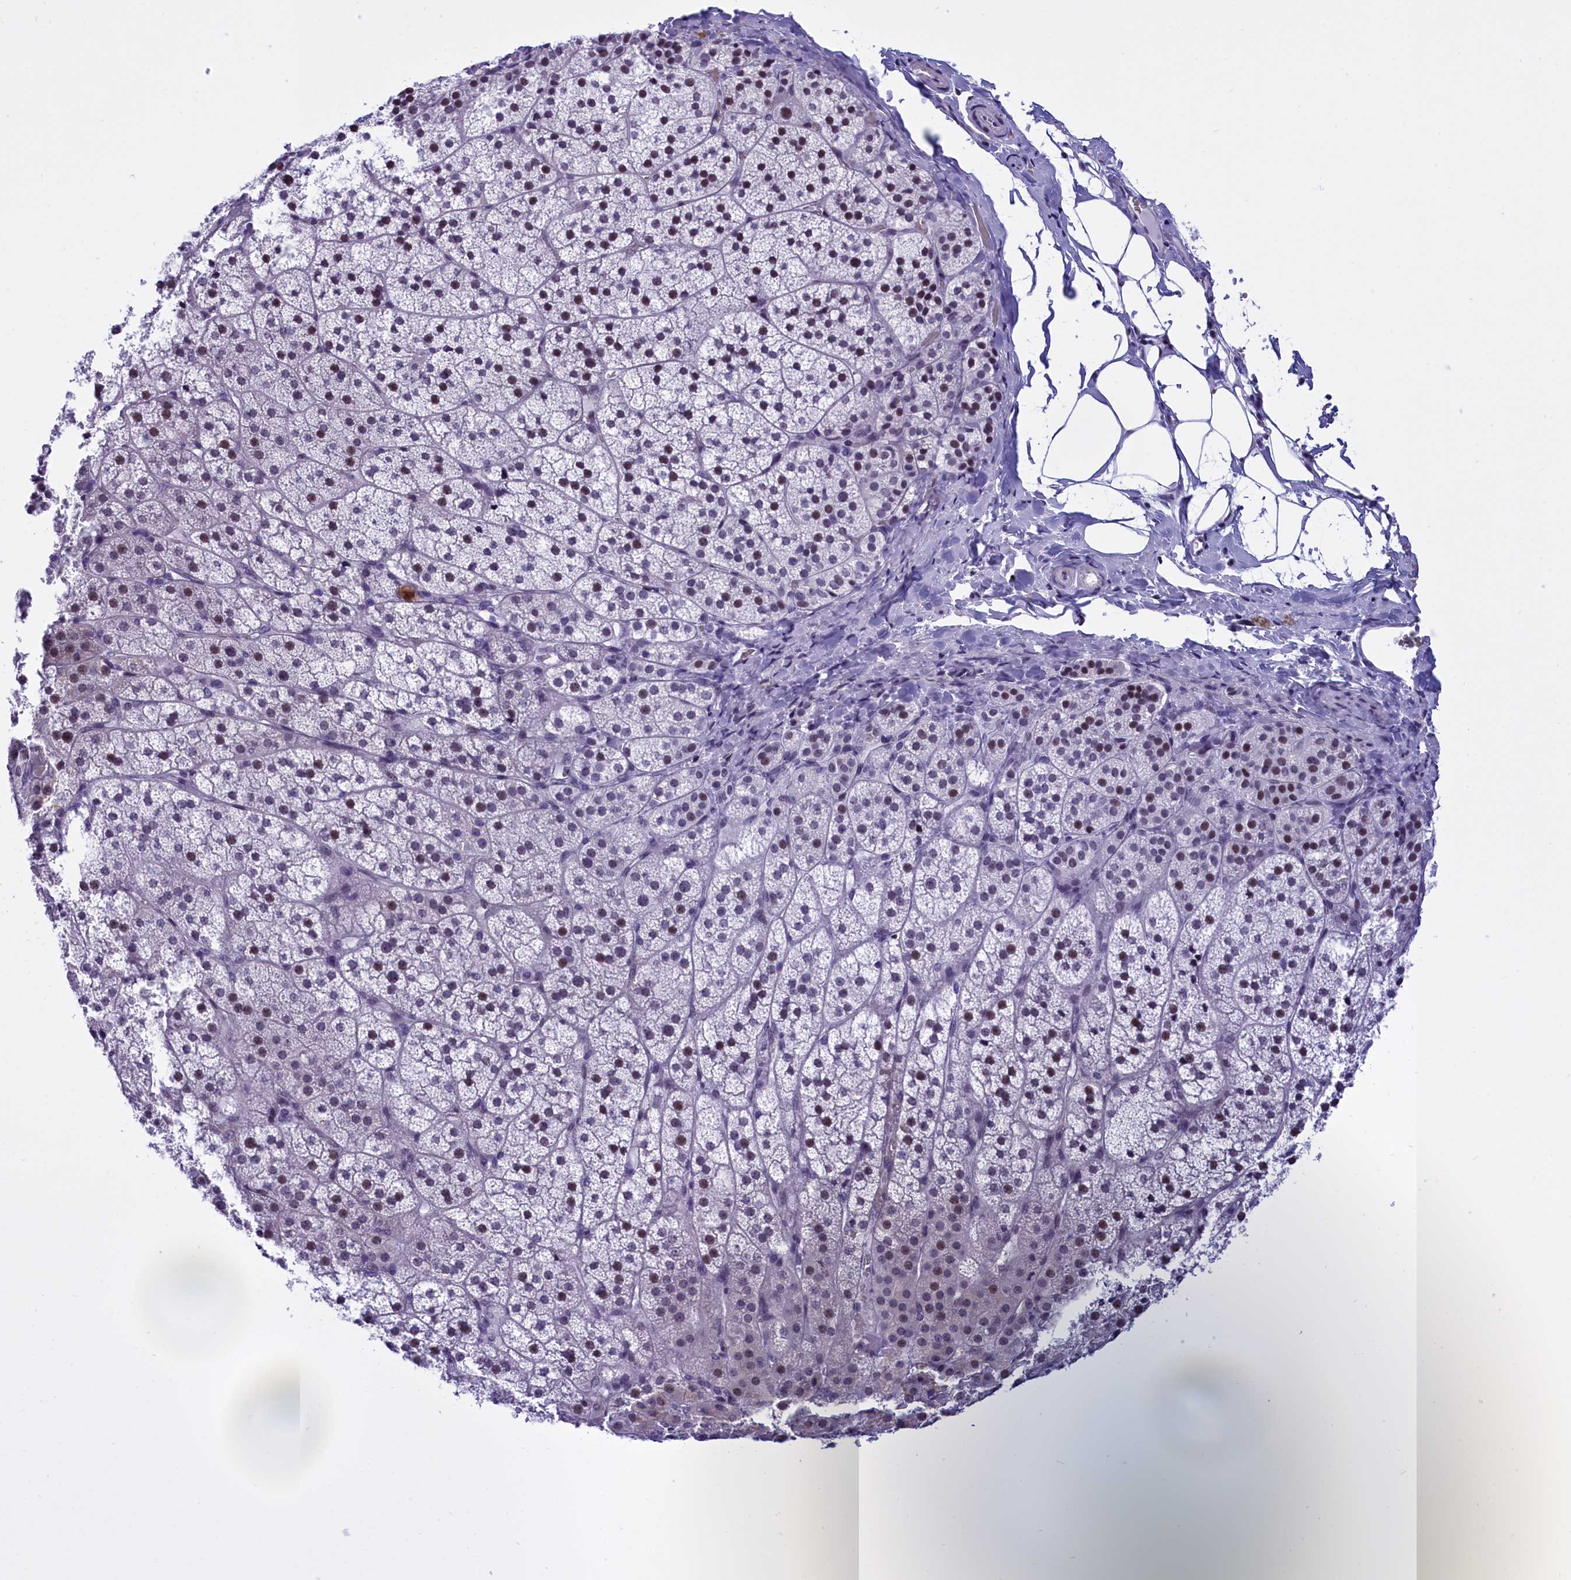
{"staining": {"intensity": "moderate", "quantity": "25%-75%", "location": "nuclear"}, "tissue": "adrenal gland", "cell_type": "Glandular cells", "image_type": "normal", "snomed": [{"axis": "morphology", "description": "Normal tissue, NOS"}, {"axis": "topography", "description": "Adrenal gland"}], "caption": "Protein staining reveals moderate nuclear expression in approximately 25%-75% of glandular cells in unremarkable adrenal gland. (DAB (3,3'-diaminobenzidine) IHC with brightfield microscopy, high magnification).", "gene": "SPIRE2", "patient": {"sex": "female", "age": 44}}